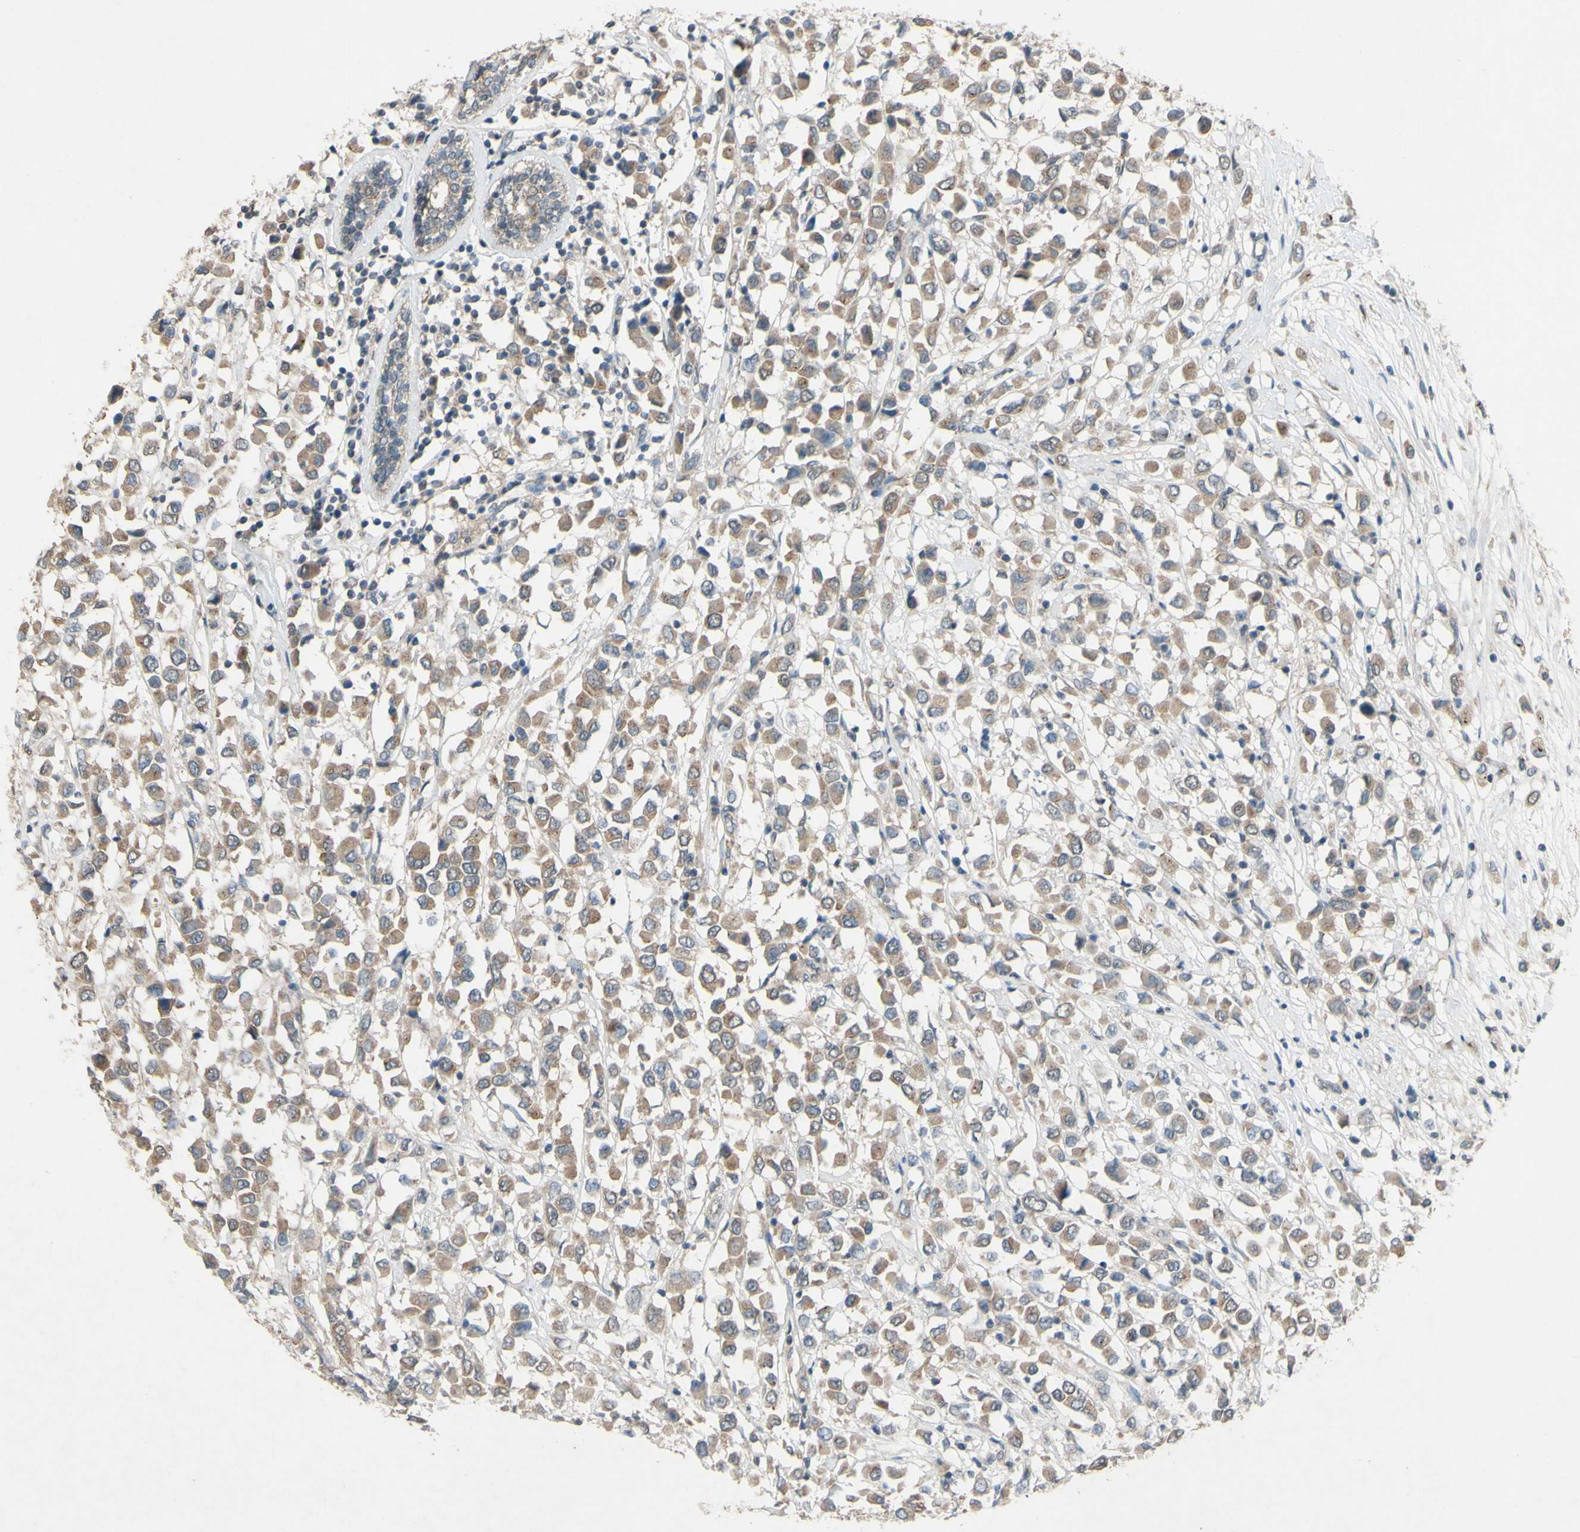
{"staining": {"intensity": "moderate", "quantity": ">75%", "location": "cytoplasmic/membranous"}, "tissue": "breast cancer", "cell_type": "Tumor cells", "image_type": "cancer", "snomed": [{"axis": "morphology", "description": "Duct carcinoma"}, {"axis": "topography", "description": "Breast"}], "caption": "Immunohistochemistry (IHC) staining of breast cancer (infiltrating ductal carcinoma), which shows medium levels of moderate cytoplasmic/membranous expression in about >75% of tumor cells indicating moderate cytoplasmic/membranous protein positivity. The staining was performed using DAB (3,3'-diaminobenzidine) (brown) for protein detection and nuclei were counterstained in hematoxylin (blue).", "gene": "CDCP1", "patient": {"sex": "female", "age": 61}}